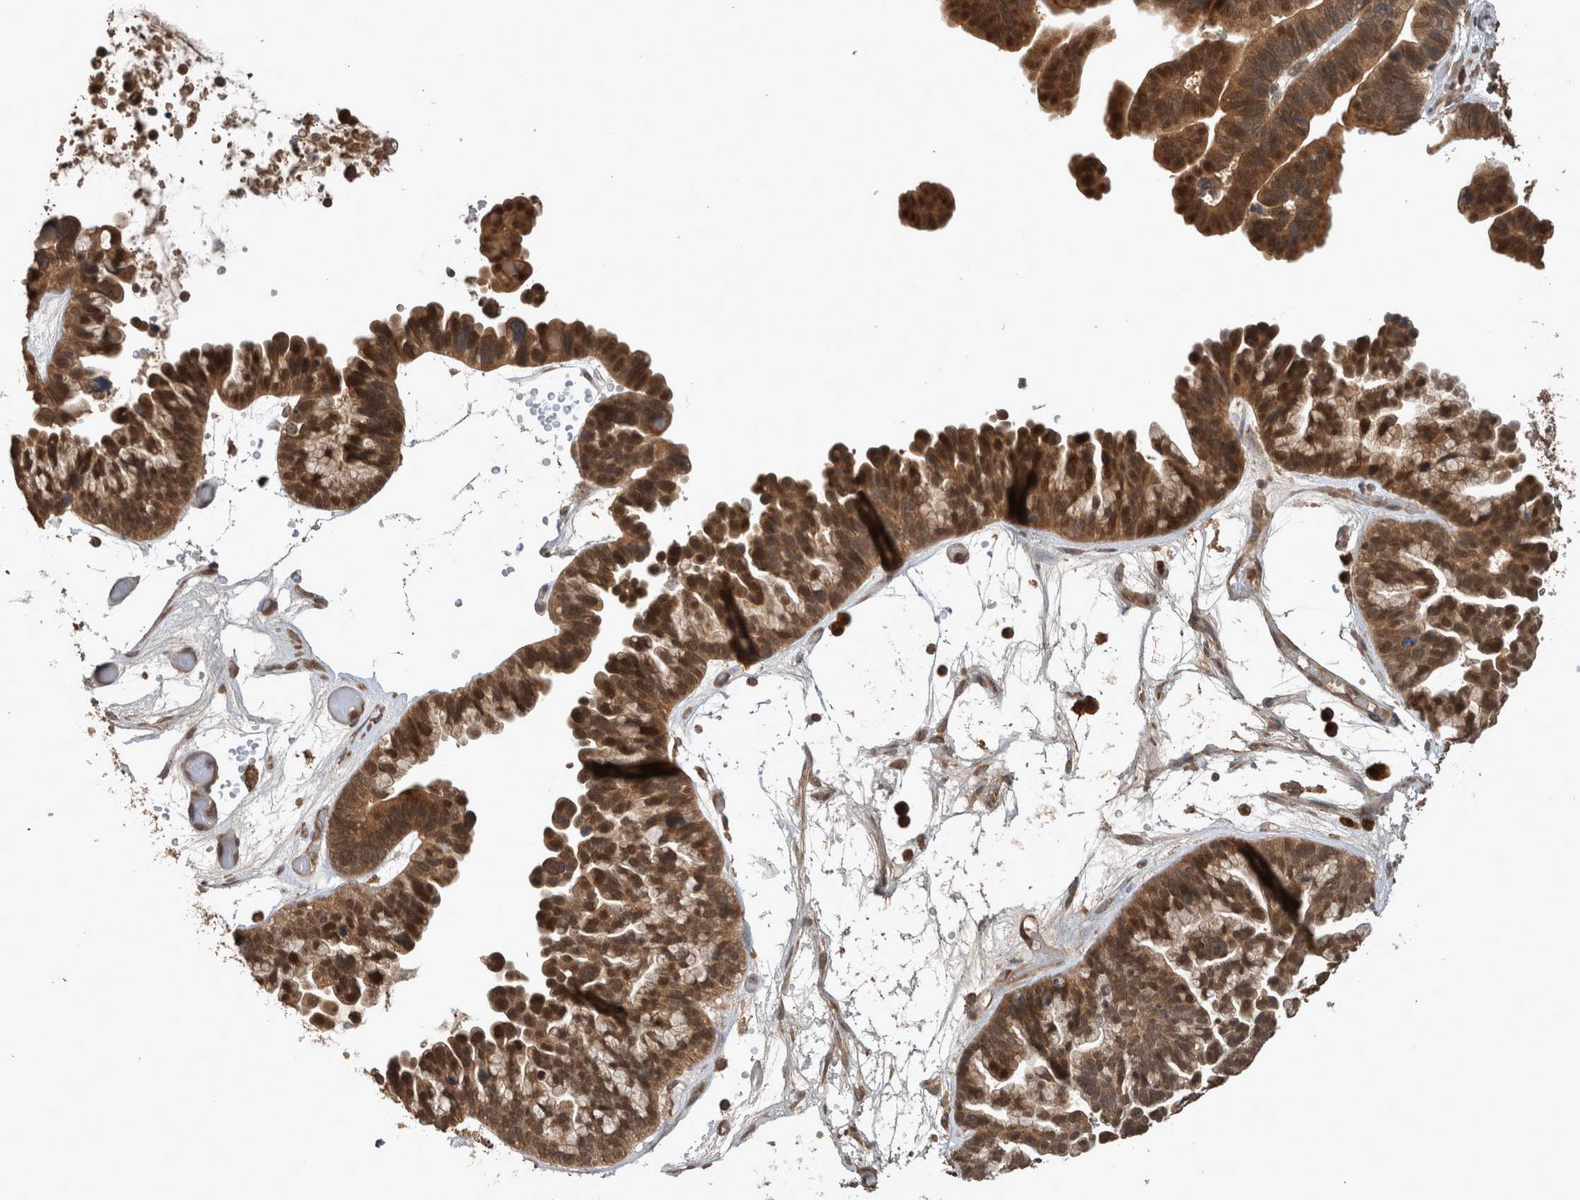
{"staining": {"intensity": "strong", "quantity": ">75%", "location": "cytoplasmic/membranous,nuclear"}, "tissue": "ovarian cancer", "cell_type": "Tumor cells", "image_type": "cancer", "snomed": [{"axis": "morphology", "description": "Cystadenocarcinoma, serous, NOS"}, {"axis": "topography", "description": "Ovary"}], "caption": "Immunohistochemical staining of human ovarian serous cystadenocarcinoma shows high levels of strong cytoplasmic/membranous and nuclear protein staining in about >75% of tumor cells. Using DAB (3,3'-diaminobenzidine) (brown) and hematoxylin (blue) stains, captured at high magnification using brightfield microscopy.", "gene": "OTUD7B", "patient": {"sex": "female", "age": 56}}